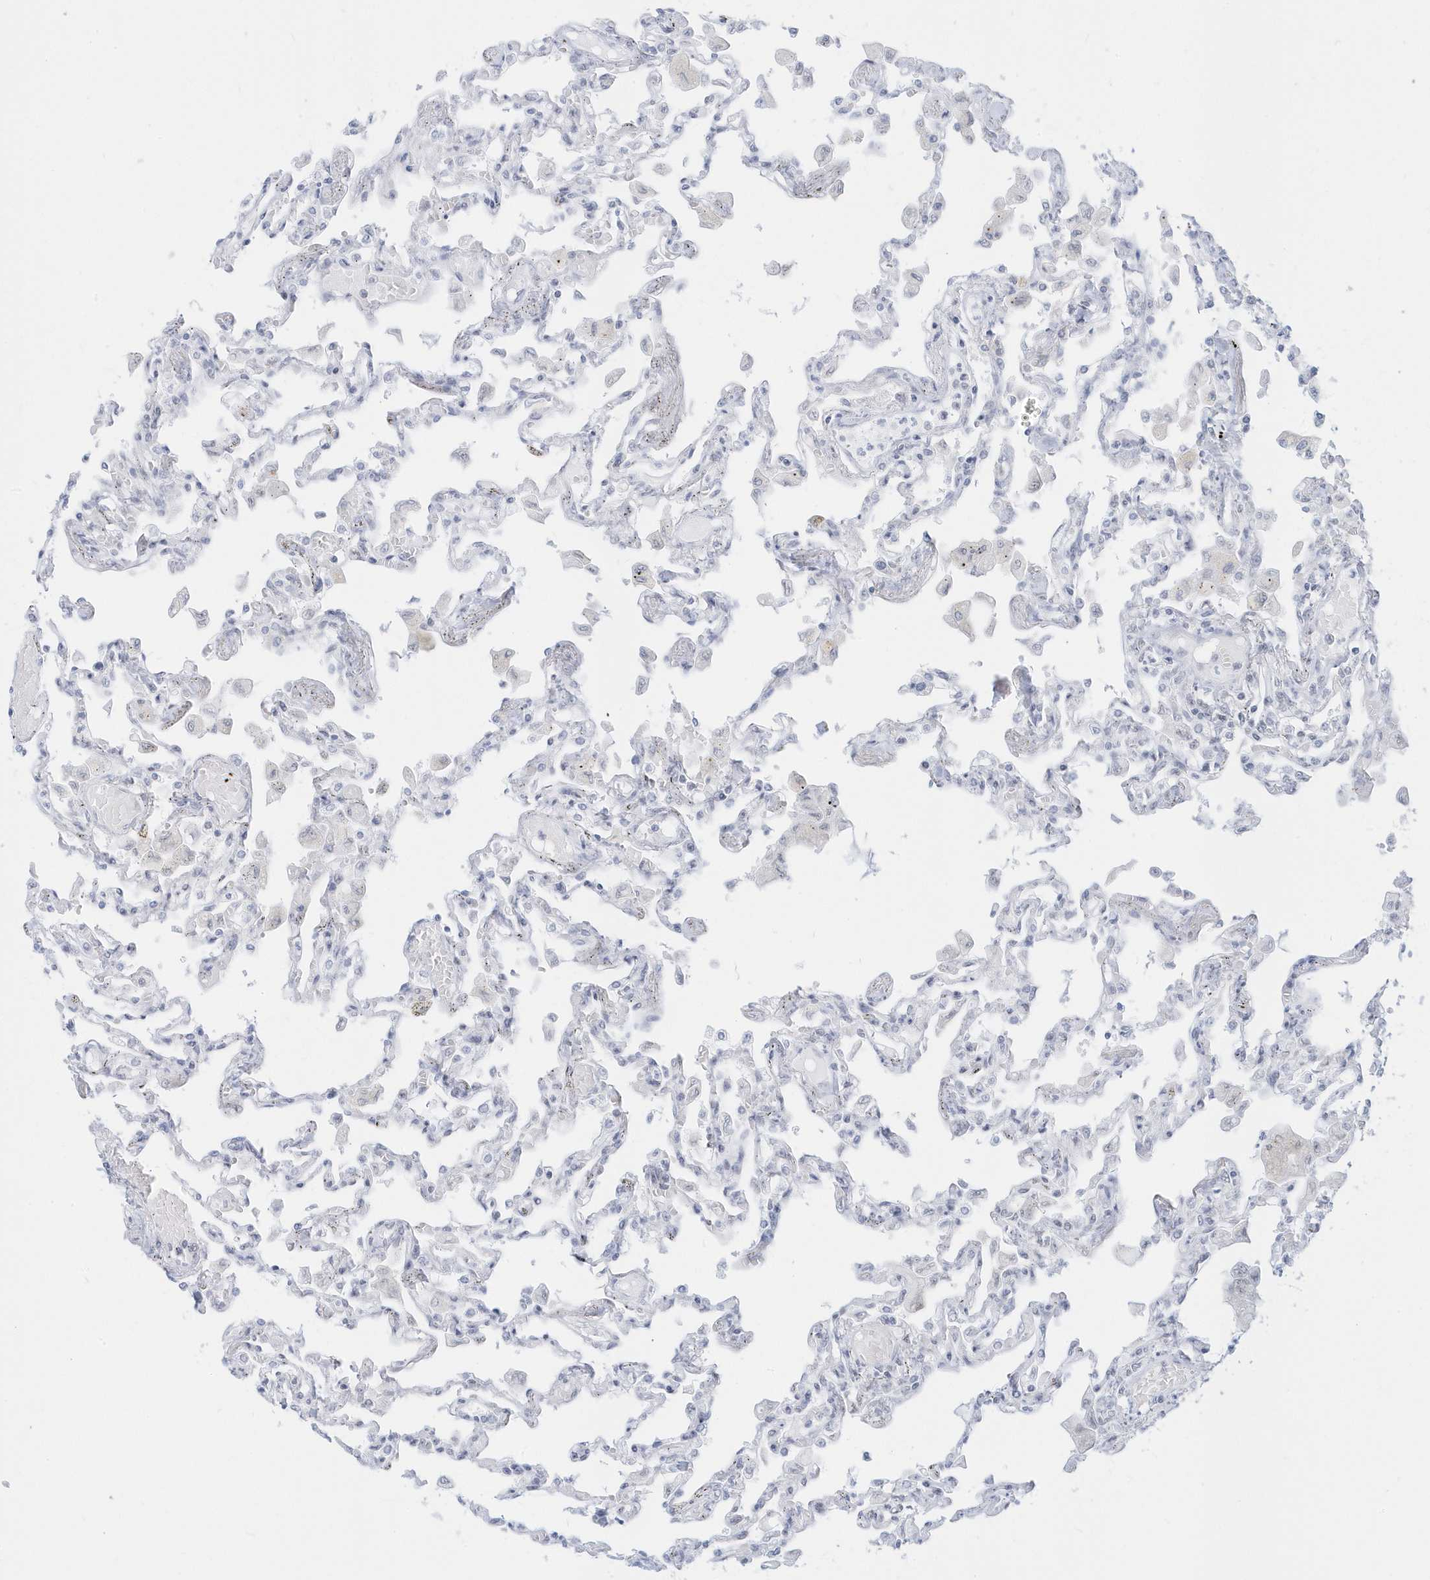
{"staining": {"intensity": "negative", "quantity": "none", "location": "none"}, "tissue": "lung", "cell_type": "Alveolar cells", "image_type": "normal", "snomed": [{"axis": "morphology", "description": "Normal tissue, NOS"}, {"axis": "topography", "description": "Bronchus"}, {"axis": "topography", "description": "Lung"}], "caption": "Immunohistochemical staining of unremarkable lung exhibits no significant expression in alveolar cells.", "gene": "PLEKHN1", "patient": {"sex": "female", "age": 49}}